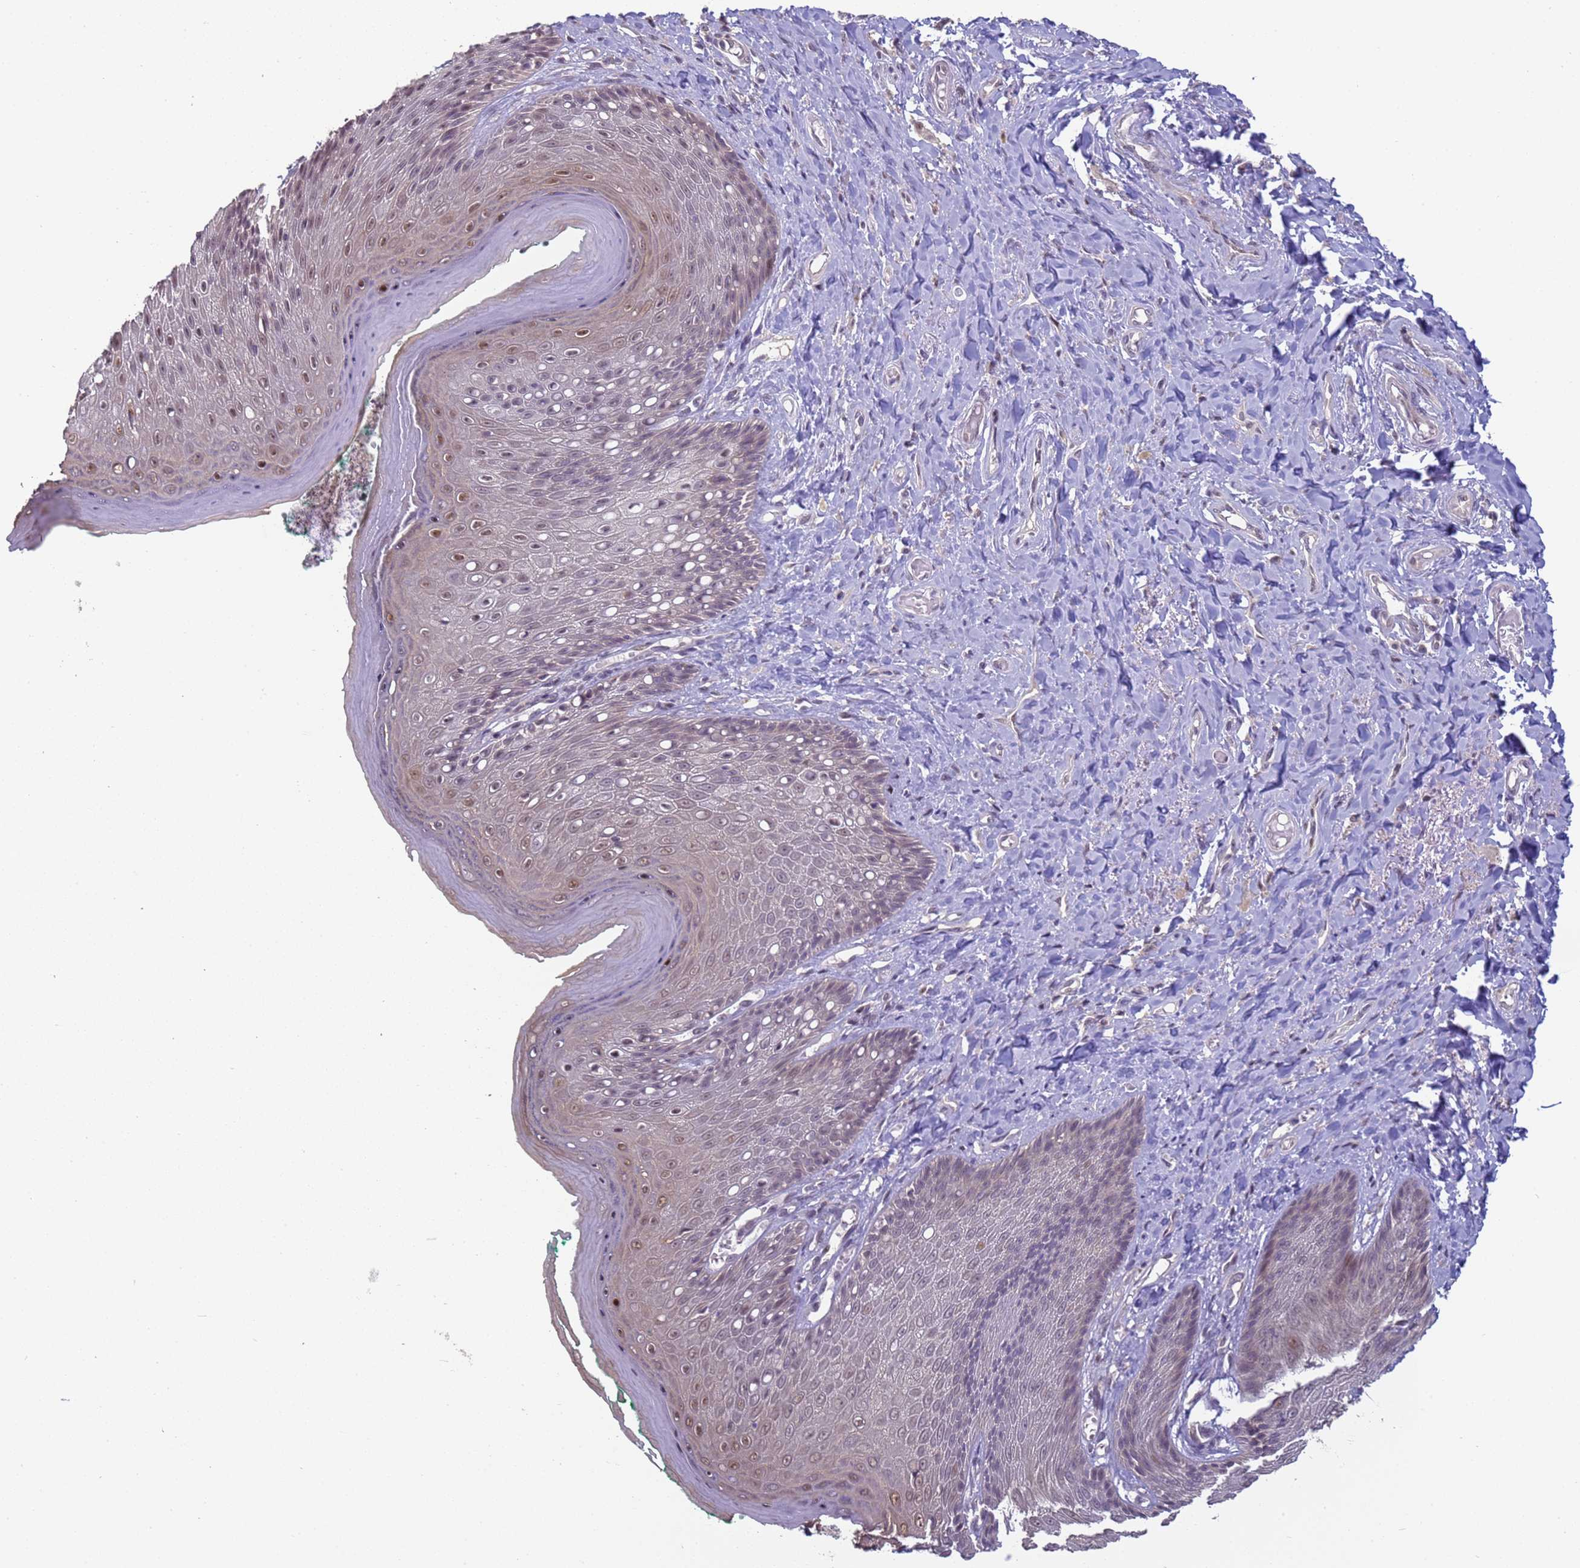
{"staining": {"intensity": "moderate", "quantity": "<25%", "location": "nuclear"}, "tissue": "skin", "cell_type": "Epidermal cells", "image_type": "normal", "snomed": [{"axis": "morphology", "description": "Normal tissue, NOS"}, {"axis": "topography", "description": "Anal"}], "caption": "Epidermal cells show low levels of moderate nuclear positivity in approximately <25% of cells in unremarkable skin.", "gene": "VWA3A", "patient": {"sex": "male", "age": 78}}